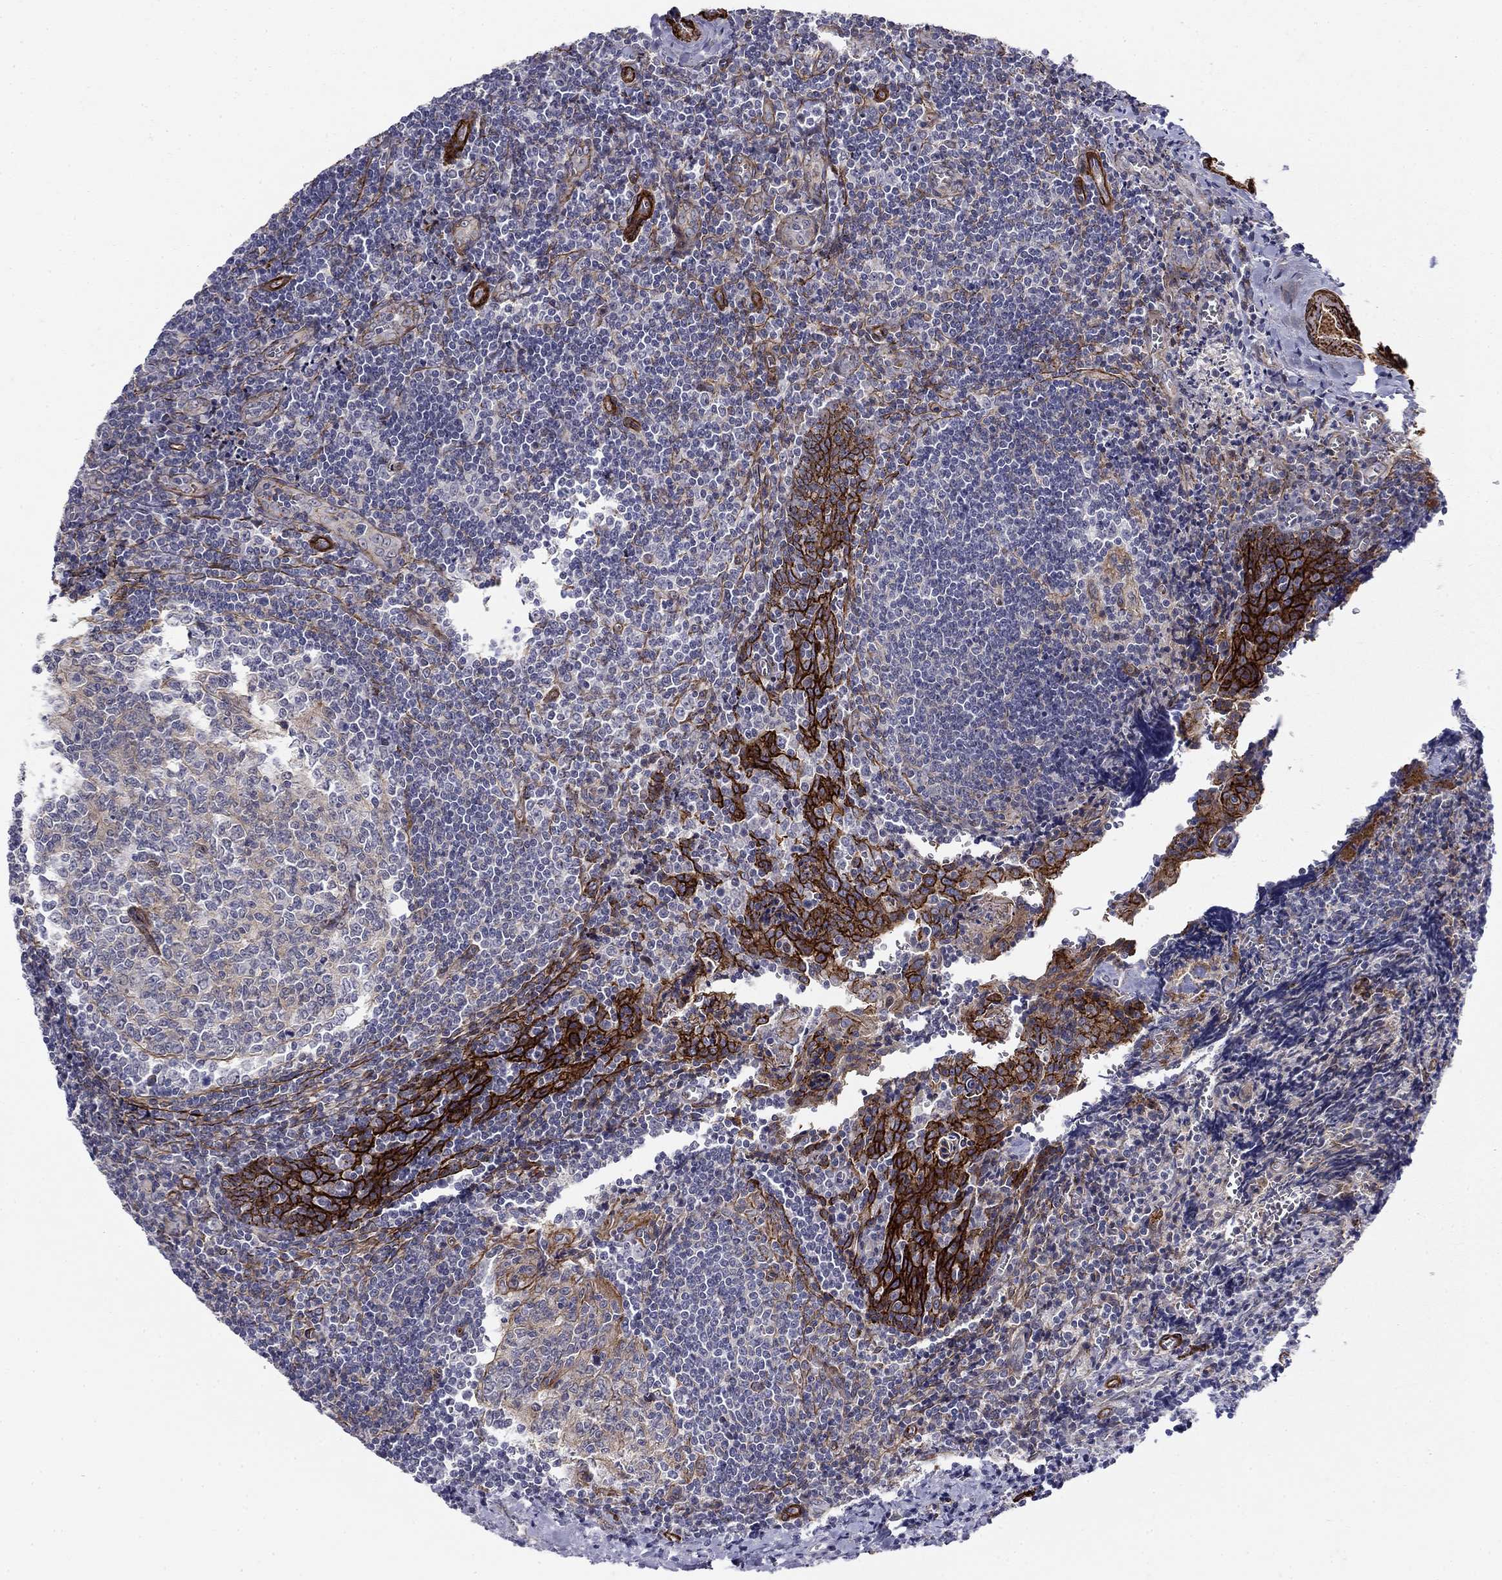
{"staining": {"intensity": "negative", "quantity": "none", "location": "none"}, "tissue": "tonsil", "cell_type": "Germinal center cells", "image_type": "normal", "snomed": [{"axis": "morphology", "description": "Normal tissue, NOS"}, {"axis": "morphology", "description": "Inflammation, NOS"}, {"axis": "topography", "description": "Tonsil"}], "caption": "Immunohistochemical staining of unremarkable tonsil demonstrates no significant staining in germinal center cells. The staining is performed using DAB brown chromogen with nuclei counter-stained in using hematoxylin.", "gene": "KRBA1", "patient": {"sex": "female", "age": 31}}